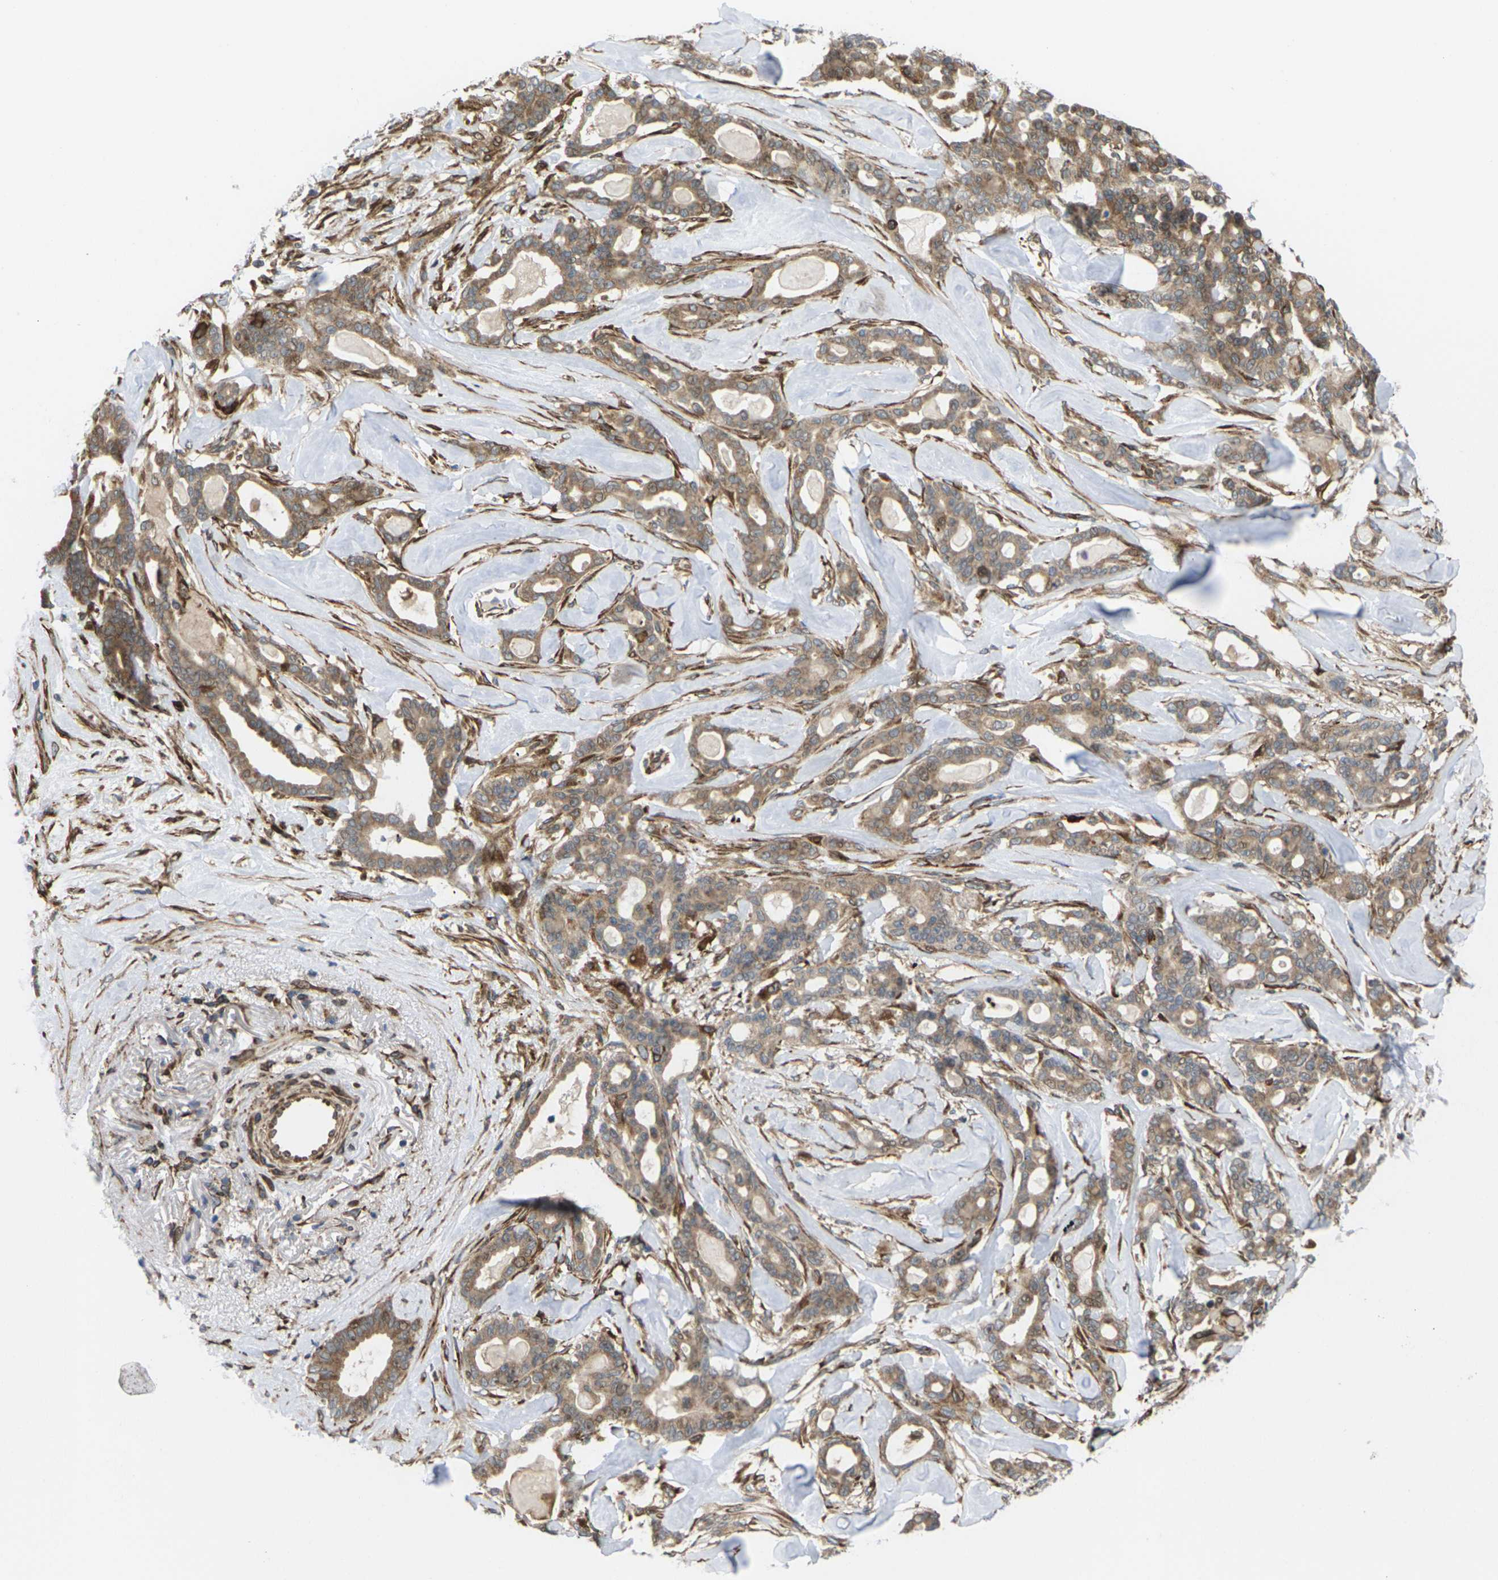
{"staining": {"intensity": "moderate", "quantity": ">75%", "location": "cytoplasmic/membranous"}, "tissue": "pancreatic cancer", "cell_type": "Tumor cells", "image_type": "cancer", "snomed": [{"axis": "morphology", "description": "Adenocarcinoma, NOS"}, {"axis": "topography", "description": "Pancreas"}], "caption": "Moderate cytoplasmic/membranous expression is seen in approximately >75% of tumor cells in adenocarcinoma (pancreatic).", "gene": "ROBO1", "patient": {"sex": "male", "age": 63}}